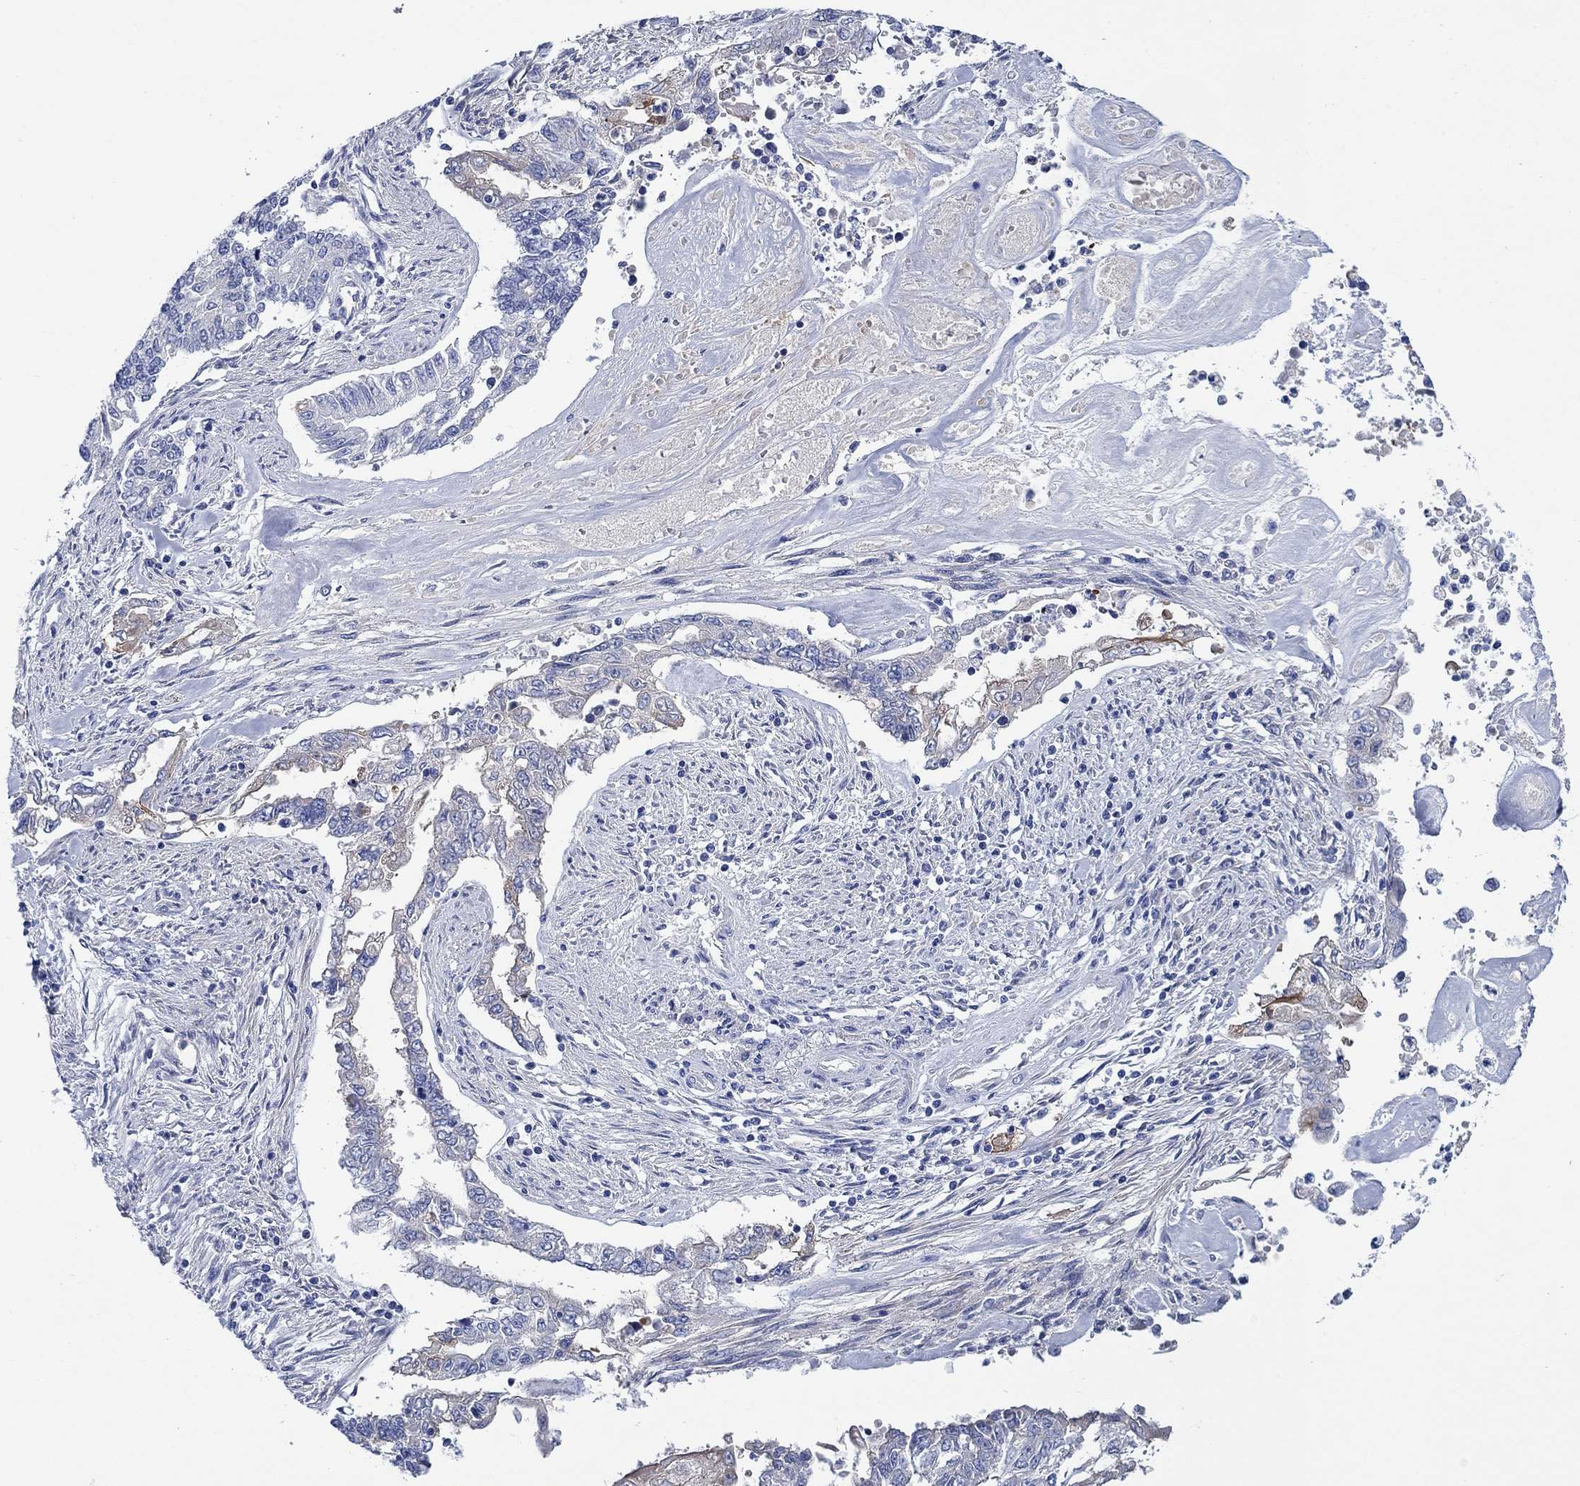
{"staining": {"intensity": "negative", "quantity": "none", "location": "none"}, "tissue": "endometrial cancer", "cell_type": "Tumor cells", "image_type": "cancer", "snomed": [{"axis": "morphology", "description": "Adenocarcinoma, NOS"}, {"axis": "topography", "description": "Uterus"}], "caption": "Immunohistochemical staining of endometrial cancer reveals no significant expression in tumor cells.", "gene": "TRIM16", "patient": {"sex": "female", "age": 59}}